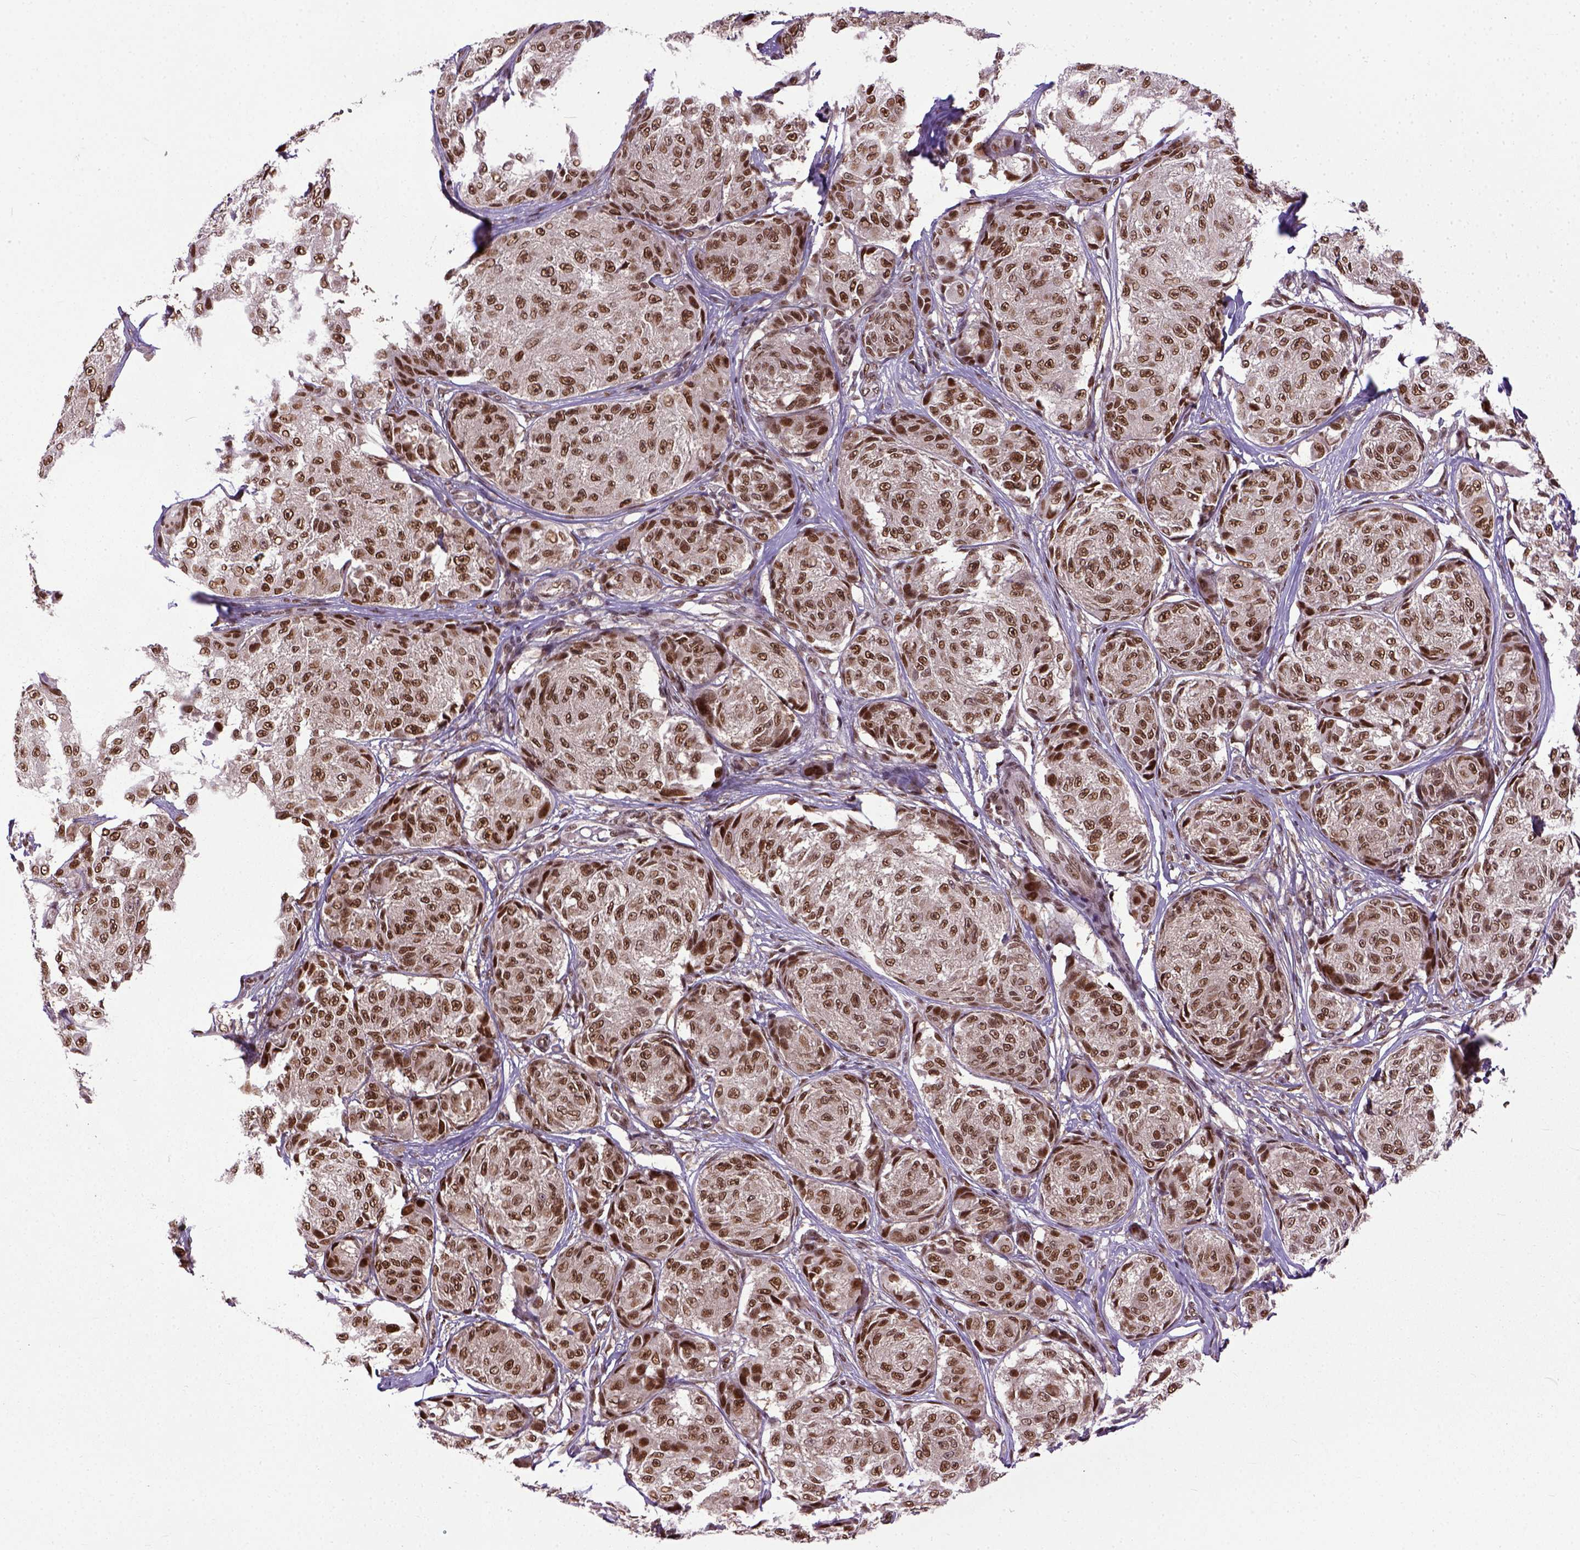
{"staining": {"intensity": "moderate", "quantity": ">75%", "location": "nuclear"}, "tissue": "melanoma", "cell_type": "Tumor cells", "image_type": "cancer", "snomed": [{"axis": "morphology", "description": "Malignant melanoma, NOS"}, {"axis": "topography", "description": "Skin"}], "caption": "Tumor cells reveal medium levels of moderate nuclear positivity in approximately >75% of cells in human malignant melanoma. (Brightfield microscopy of DAB IHC at high magnification).", "gene": "UBA3", "patient": {"sex": "male", "age": 61}}